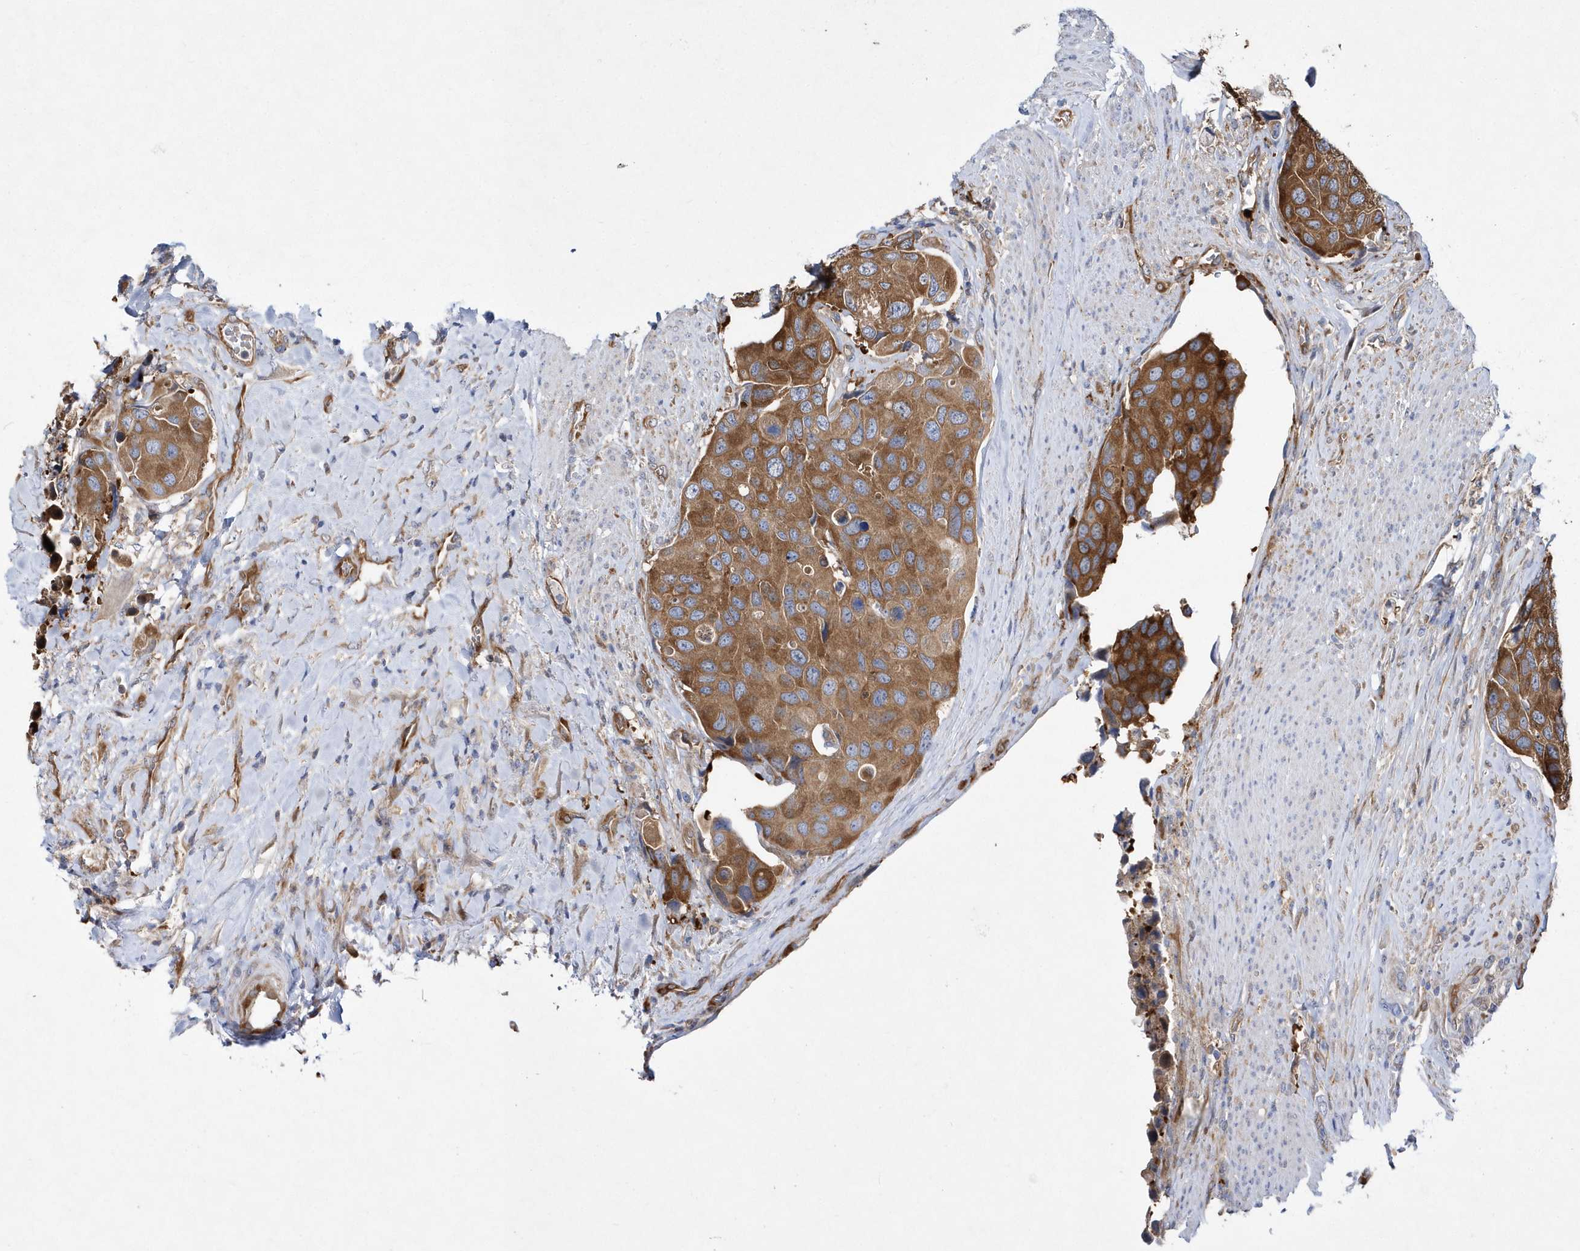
{"staining": {"intensity": "strong", "quantity": ">75%", "location": "cytoplasmic/membranous"}, "tissue": "urothelial cancer", "cell_type": "Tumor cells", "image_type": "cancer", "snomed": [{"axis": "morphology", "description": "Urothelial carcinoma, High grade"}, {"axis": "topography", "description": "Urinary bladder"}], "caption": "Urothelial cancer stained with DAB (3,3'-diaminobenzidine) IHC exhibits high levels of strong cytoplasmic/membranous expression in about >75% of tumor cells.", "gene": "JKAMP", "patient": {"sex": "male", "age": 74}}